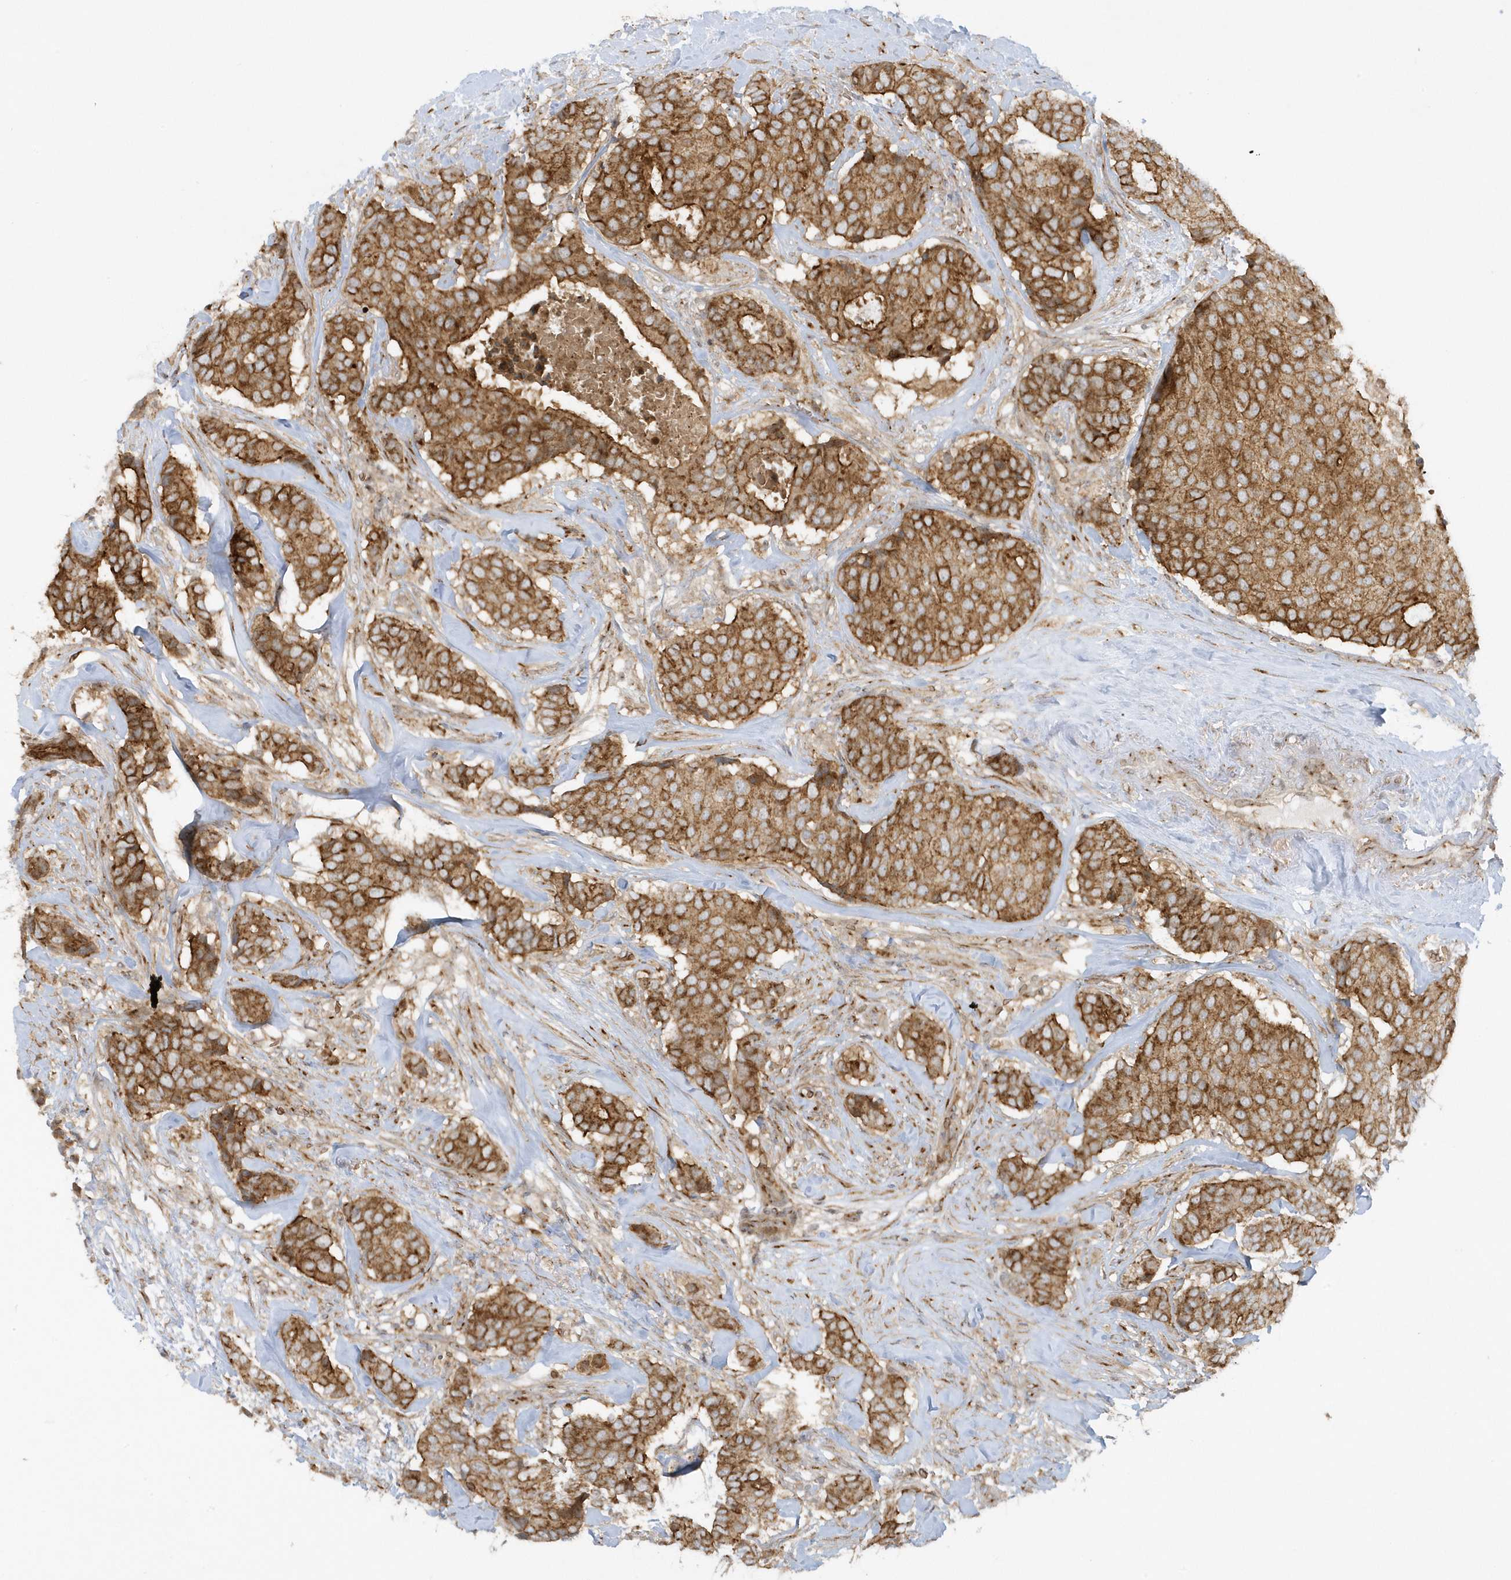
{"staining": {"intensity": "moderate", "quantity": ">75%", "location": "cytoplasmic/membranous"}, "tissue": "breast cancer", "cell_type": "Tumor cells", "image_type": "cancer", "snomed": [{"axis": "morphology", "description": "Duct carcinoma"}, {"axis": "topography", "description": "Breast"}], "caption": "Immunohistochemical staining of human infiltrating ductal carcinoma (breast) reveals medium levels of moderate cytoplasmic/membranous protein staining in approximately >75% of tumor cells. The staining was performed using DAB (3,3'-diaminobenzidine), with brown indicating positive protein expression. Nuclei are stained blue with hematoxylin.", "gene": "RPP40", "patient": {"sex": "female", "age": 75}}